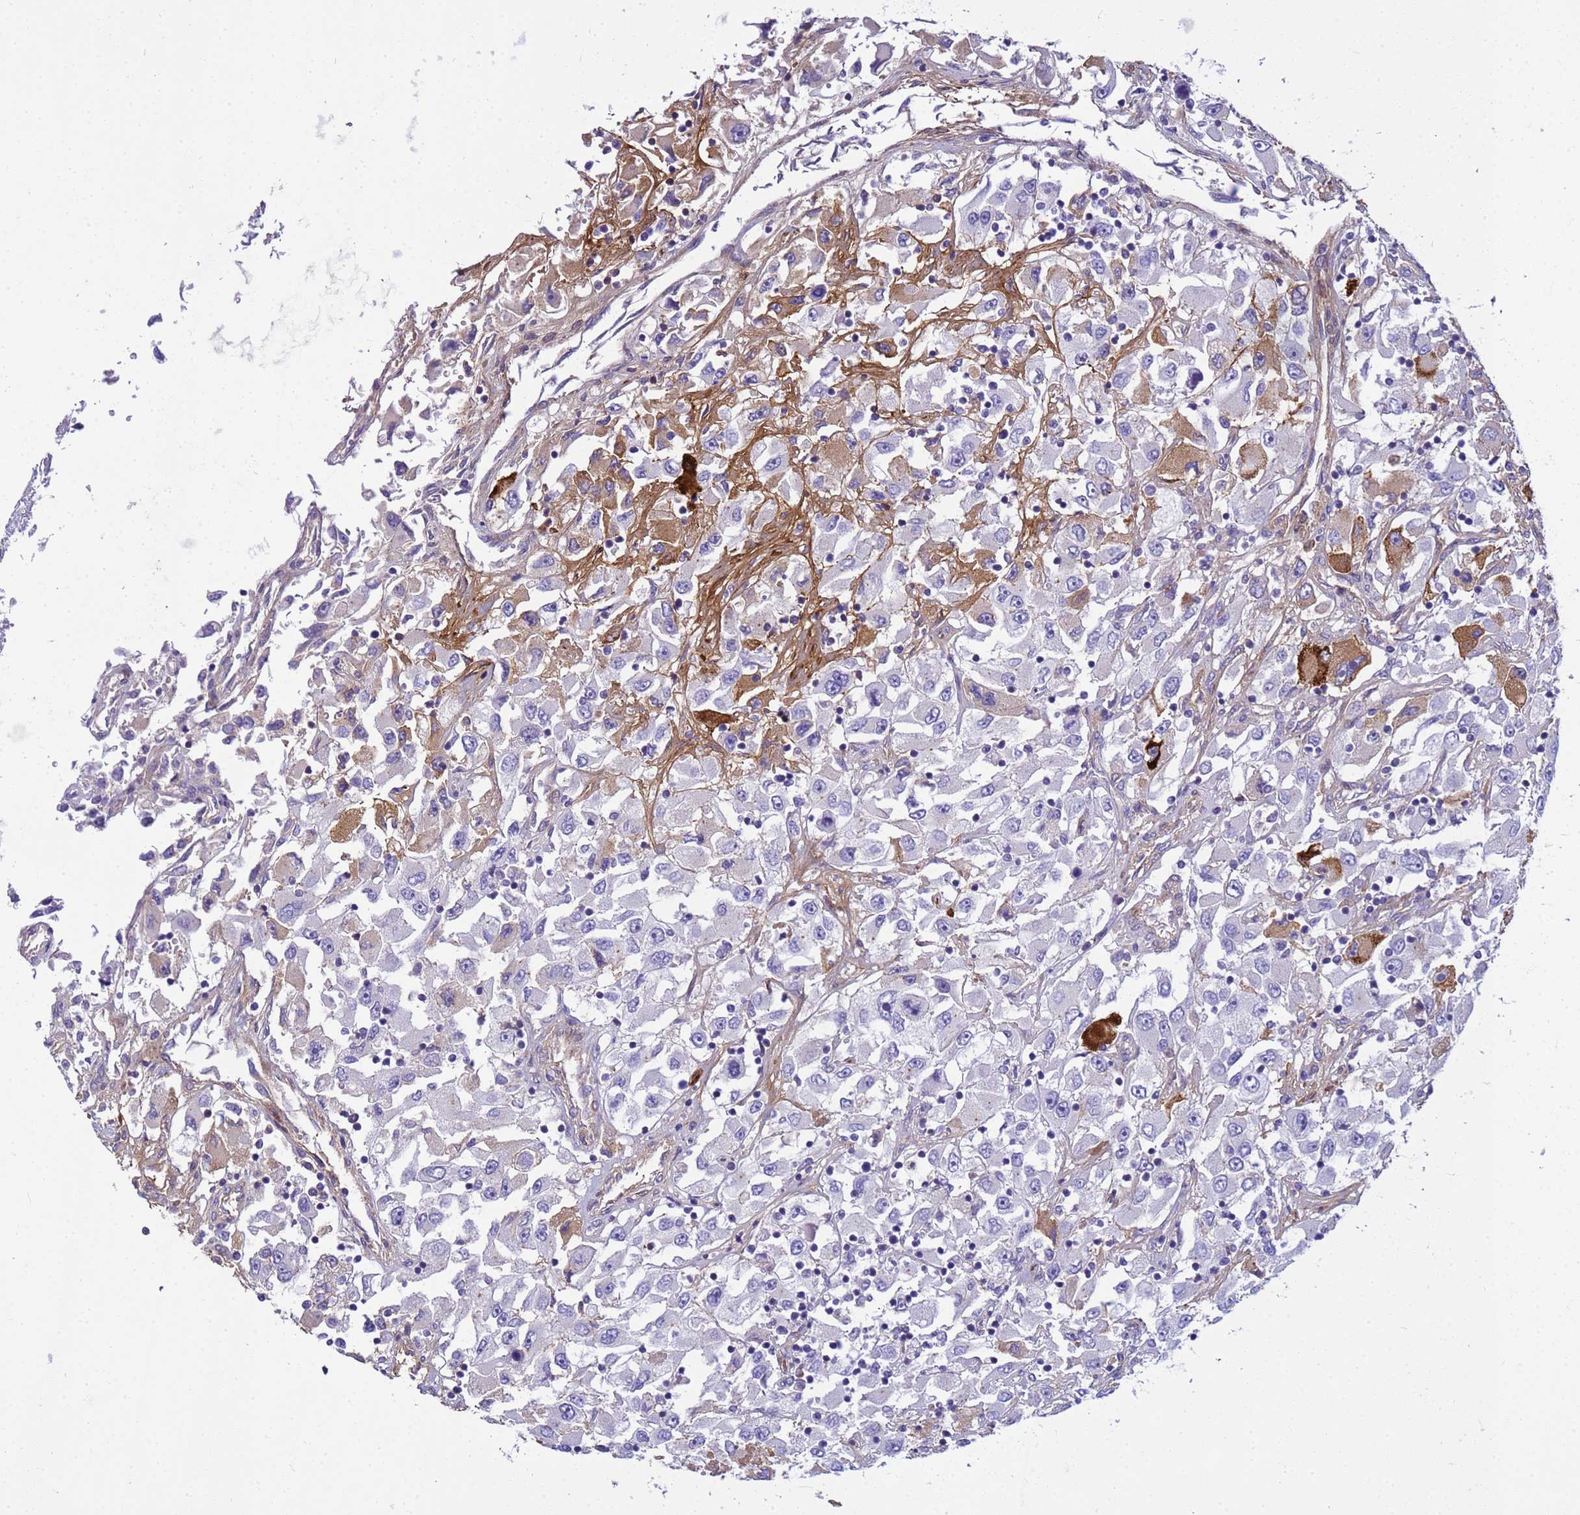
{"staining": {"intensity": "moderate", "quantity": "<25%", "location": "cytoplasmic/membranous"}, "tissue": "renal cancer", "cell_type": "Tumor cells", "image_type": "cancer", "snomed": [{"axis": "morphology", "description": "Adenocarcinoma, NOS"}, {"axis": "topography", "description": "Kidney"}], "caption": "Immunohistochemical staining of human adenocarcinoma (renal) displays low levels of moderate cytoplasmic/membranous expression in about <25% of tumor cells.", "gene": "P2RX7", "patient": {"sex": "female", "age": 52}}